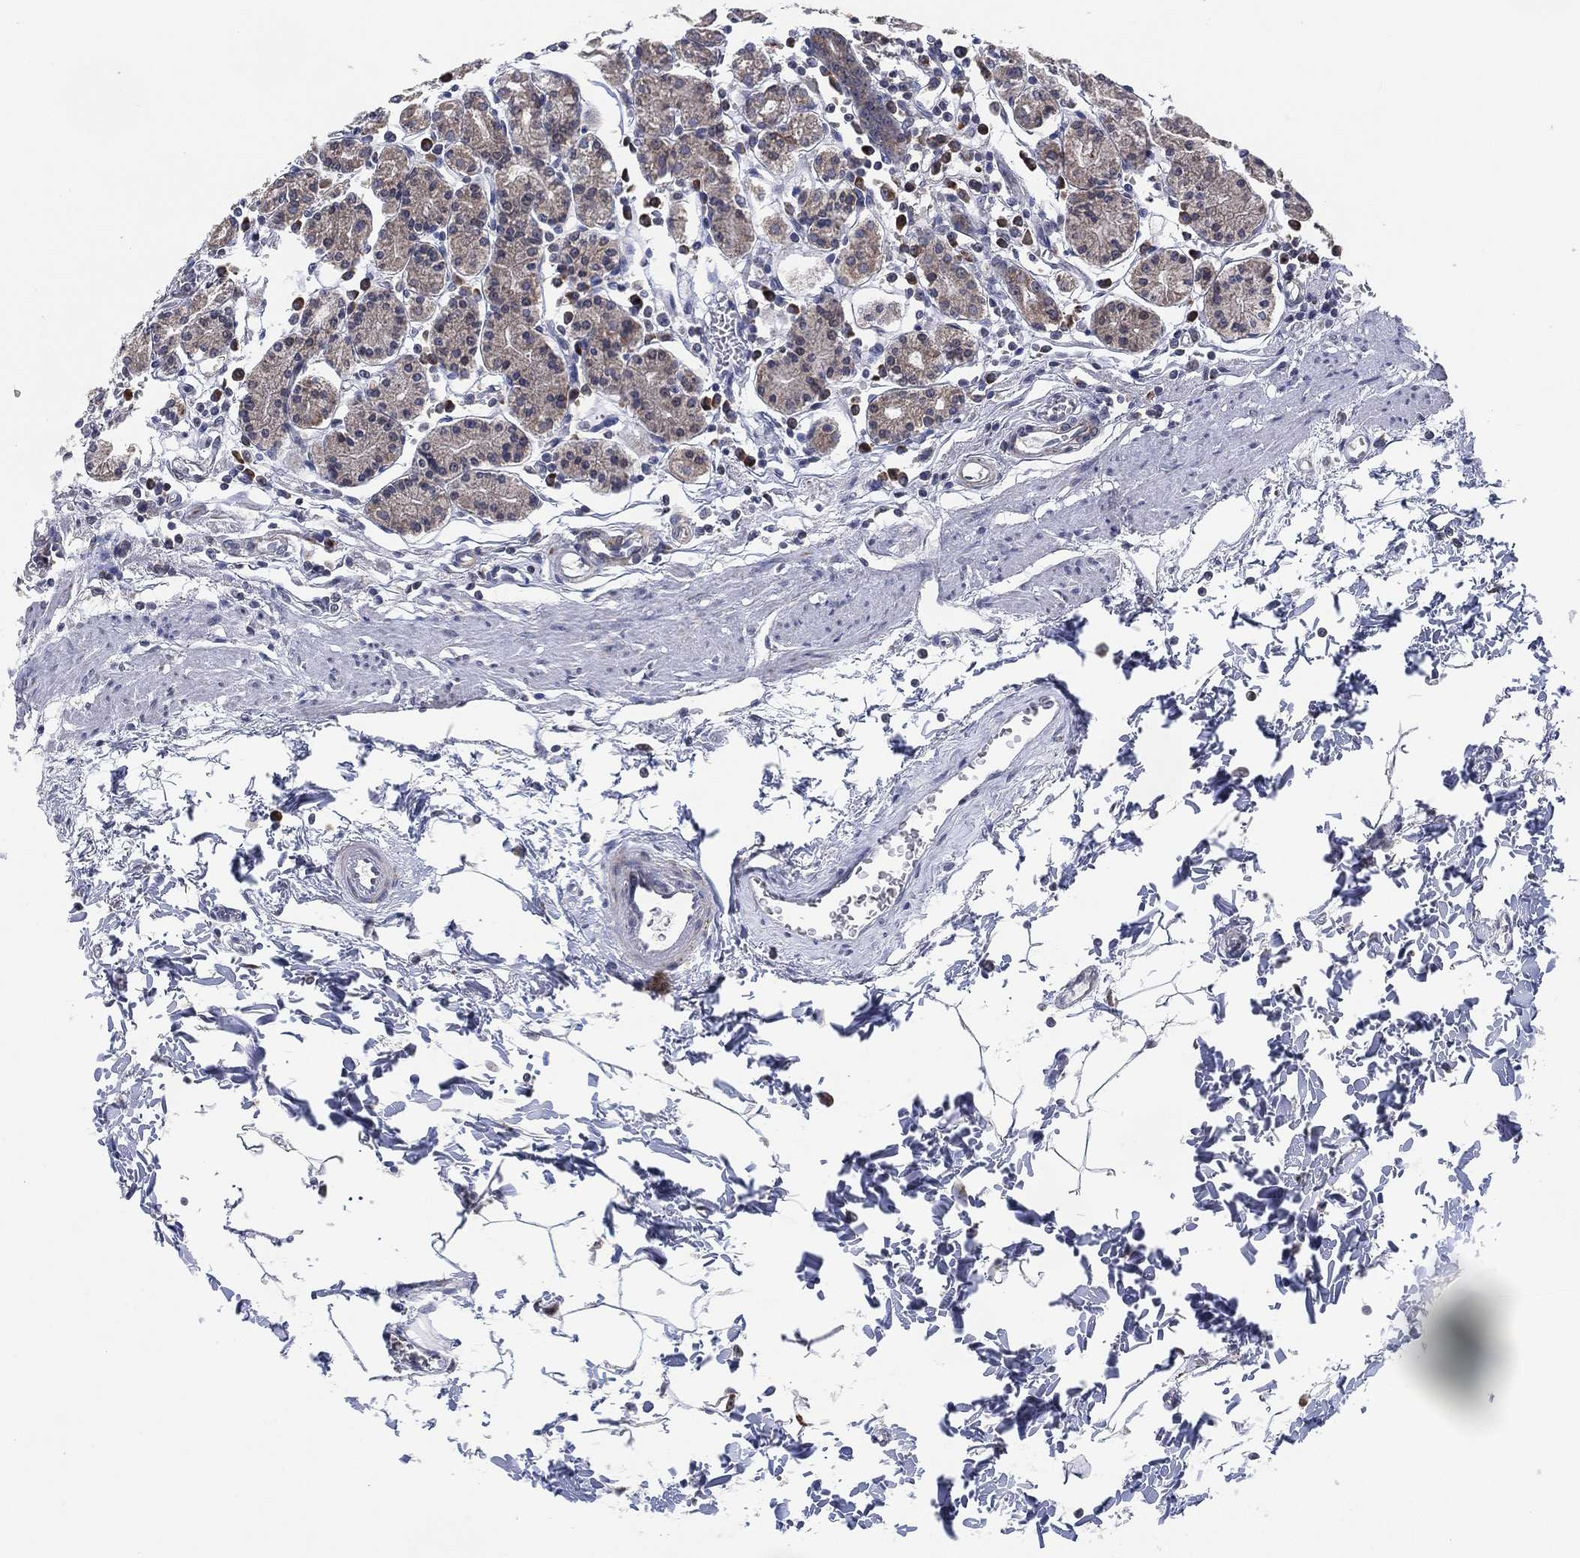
{"staining": {"intensity": "weak", "quantity": "25%-75%", "location": "cytoplasmic/membranous"}, "tissue": "stomach", "cell_type": "Glandular cells", "image_type": "normal", "snomed": [{"axis": "morphology", "description": "Normal tissue, NOS"}, {"axis": "topography", "description": "Stomach, upper"}, {"axis": "topography", "description": "Stomach"}], "caption": "Immunohistochemical staining of unremarkable stomach reveals low levels of weak cytoplasmic/membranous positivity in about 25%-75% of glandular cells. Immunohistochemistry (ihc) stains the protein in brown and the nuclei are stained blue.", "gene": "FAM104A", "patient": {"sex": "male", "age": 62}}